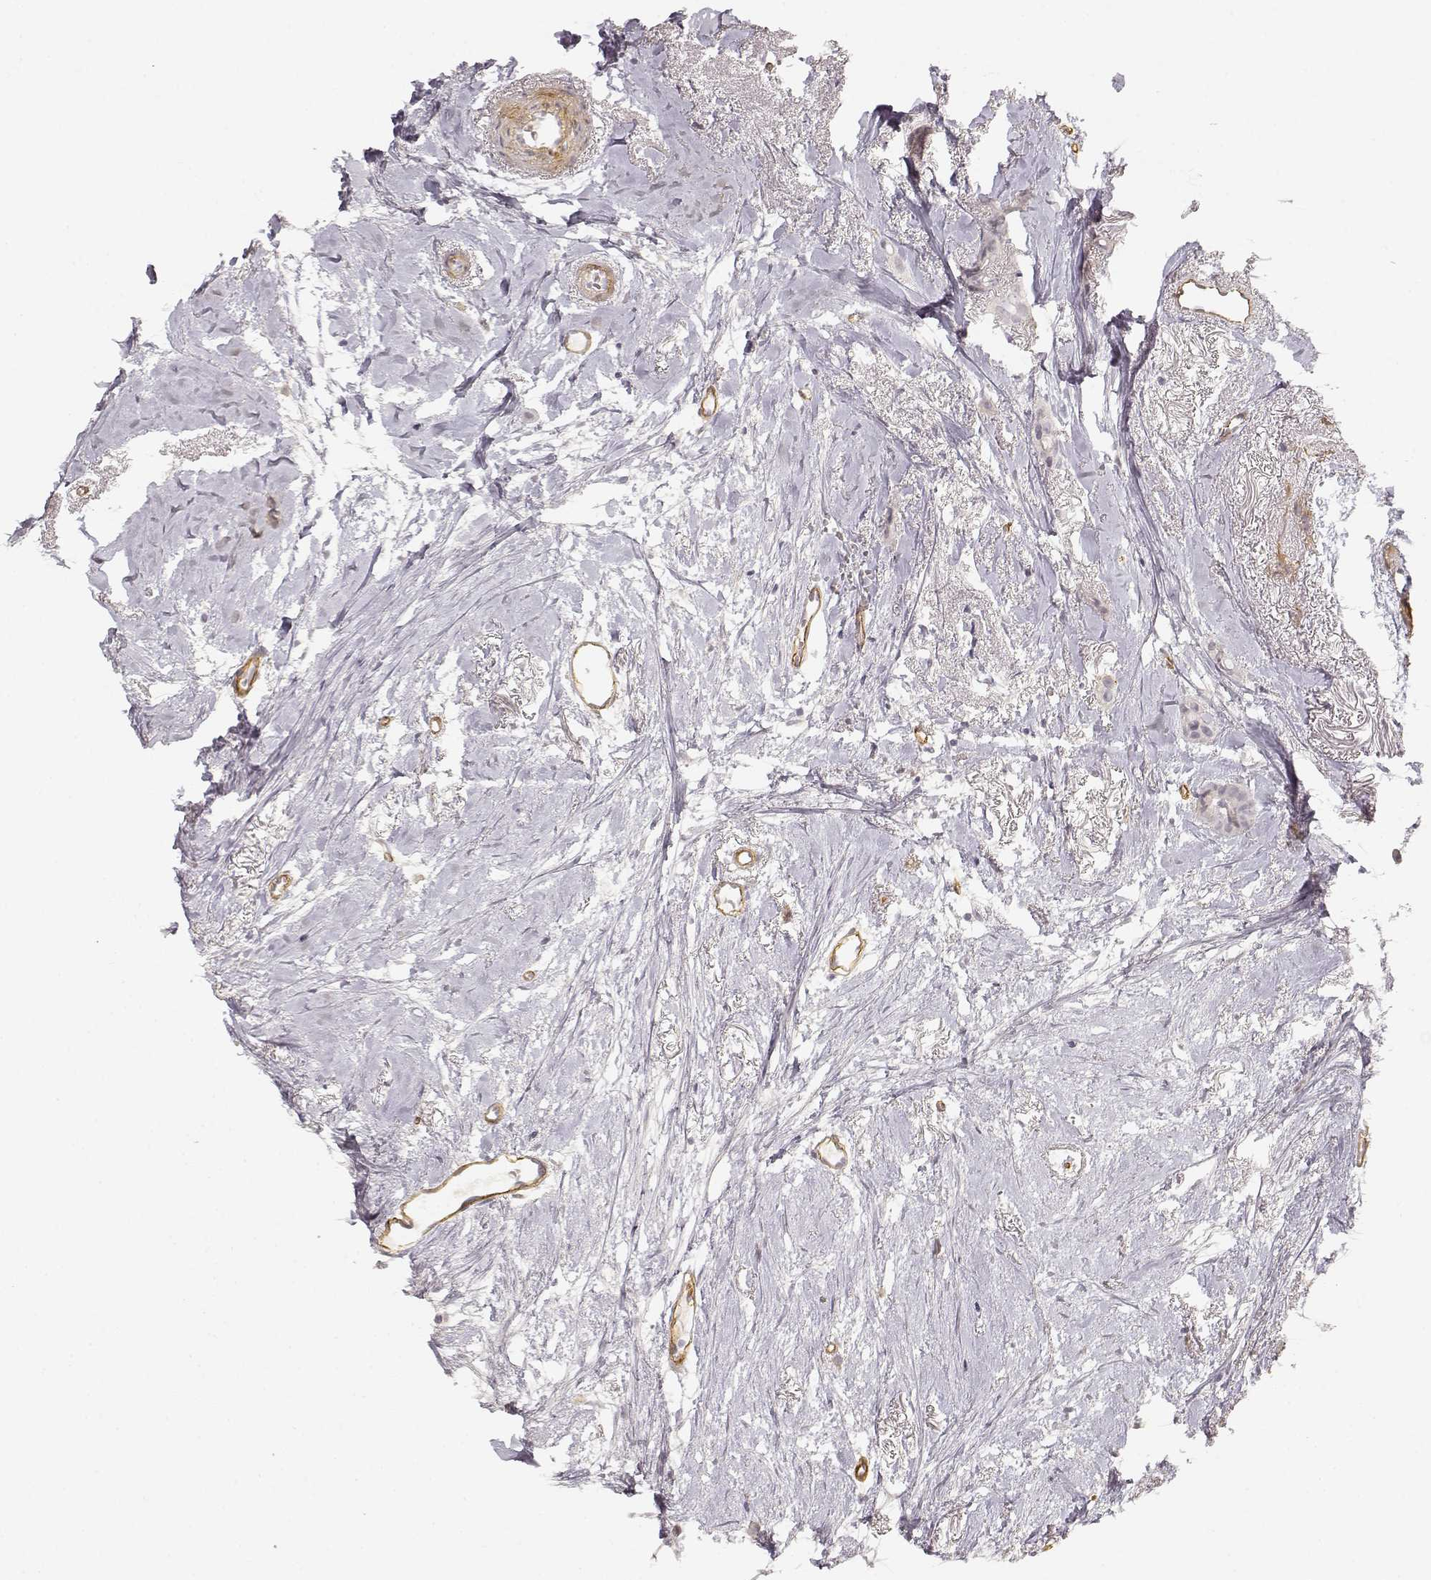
{"staining": {"intensity": "negative", "quantity": "none", "location": "none"}, "tissue": "breast cancer", "cell_type": "Tumor cells", "image_type": "cancer", "snomed": [{"axis": "morphology", "description": "Duct carcinoma"}, {"axis": "topography", "description": "Breast"}], "caption": "Immunohistochemical staining of breast infiltrating ductal carcinoma demonstrates no significant positivity in tumor cells.", "gene": "LAMA4", "patient": {"sex": "female", "age": 40}}